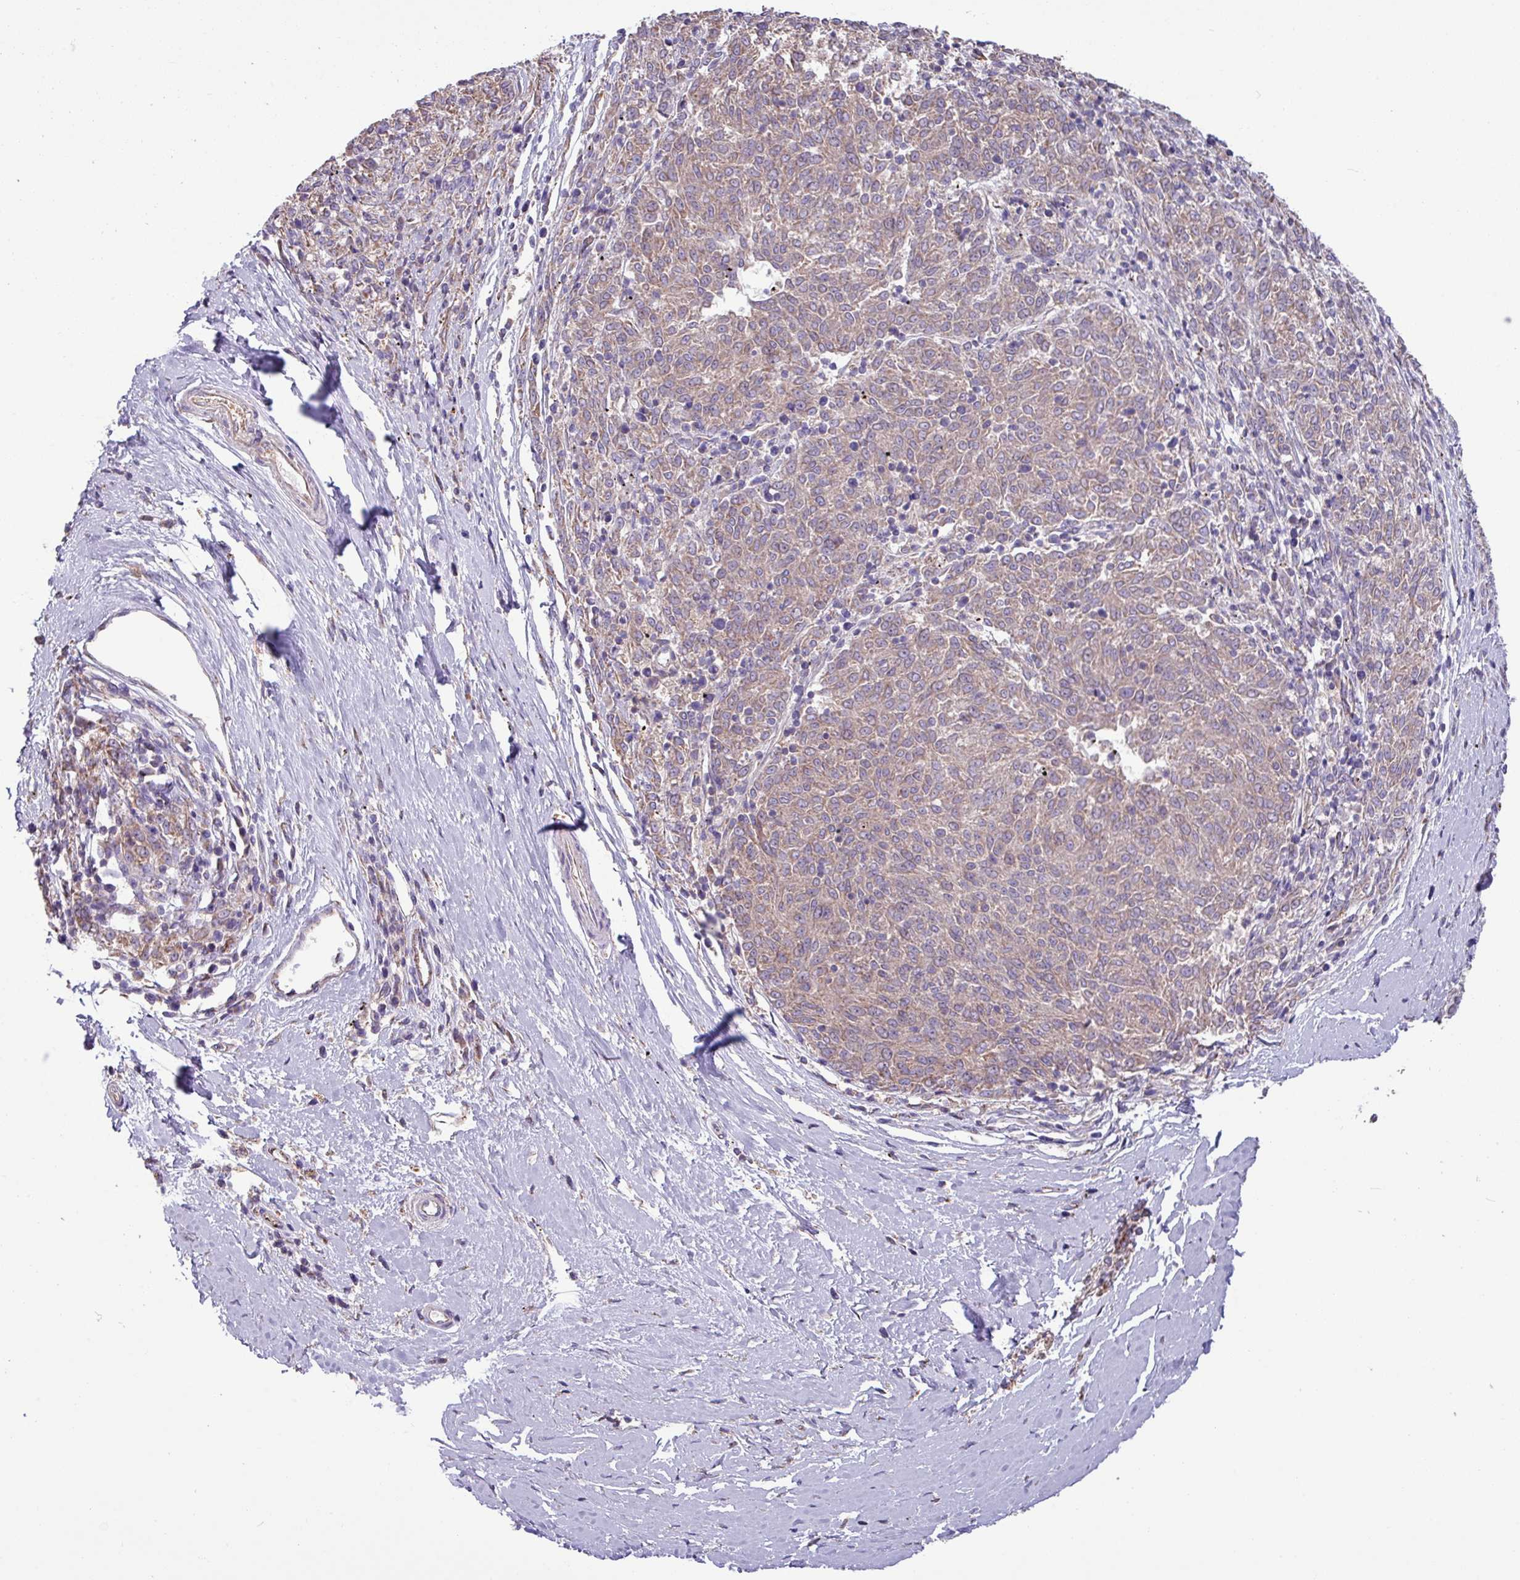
{"staining": {"intensity": "weak", "quantity": ">75%", "location": "cytoplasmic/membranous"}, "tissue": "melanoma", "cell_type": "Tumor cells", "image_type": "cancer", "snomed": [{"axis": "morphology", "description": "Malignant melanoma, NOS"}, {"axis": "topography", "description": "Skin"}], "caption": "Protein positivity by immunohistochemistry (IHC) demonstrates weak cytoplasmic/membranous staining in about >75% of tumor cells in malignant melanoma.", "gene": "PPM1J", "patient": {"sex": "female", "age": 72}}